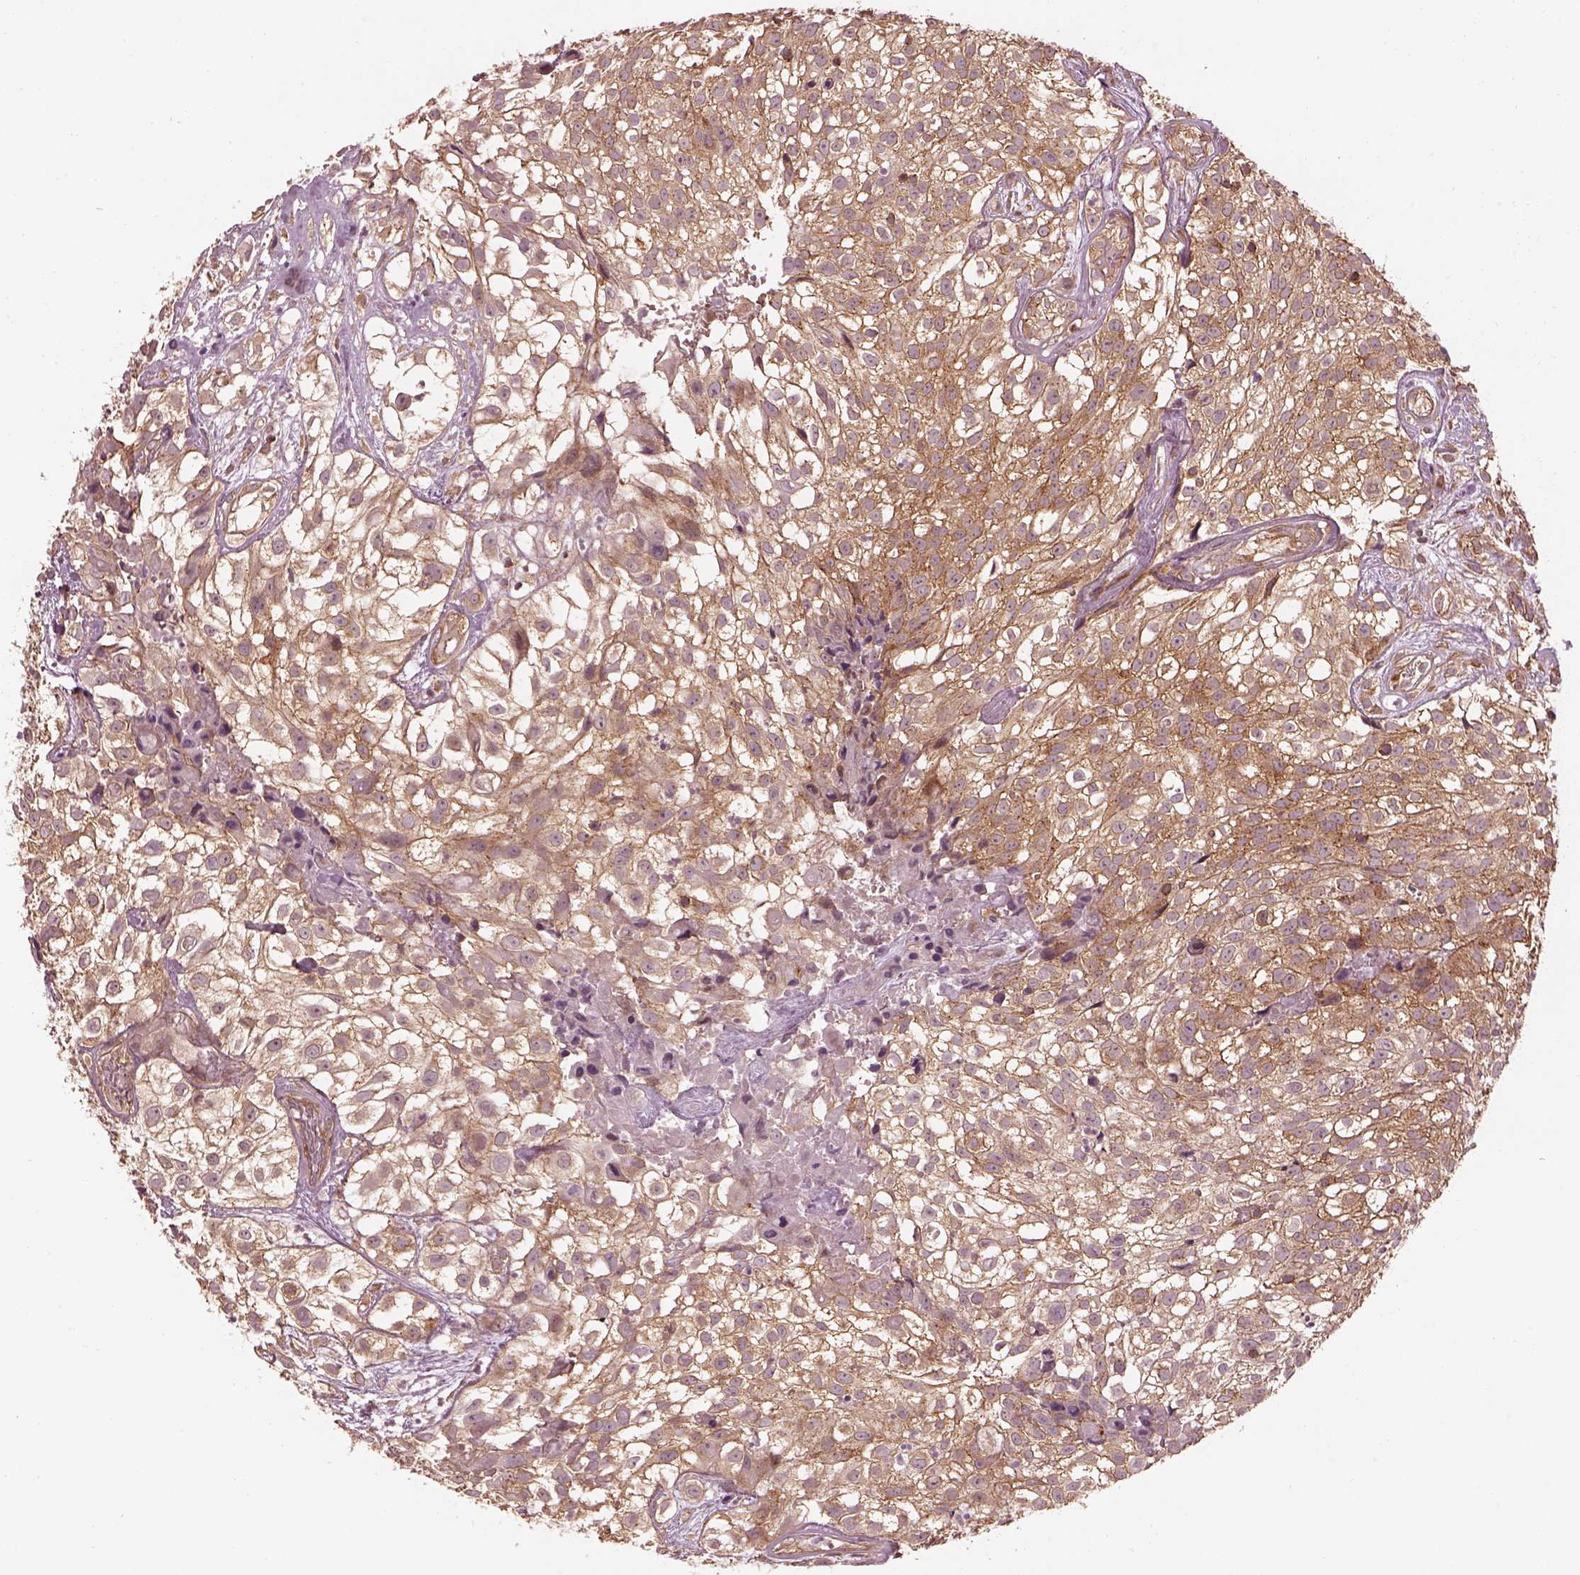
{"staining": {"intensity": "moderate", "quantity": ">75%", "location": "cytoplasmic/membranous"}, "tissue": "urothelial cancer", "cell_type": "Tumor cells", "image_type": "cancer", "snomed": [{"axis": "morphology", "description": "Urothelial carcinoma, High grade"}, {"axis": "topography", "description": "Urinary bladder"}], "caption": "High-magnification brightfield microscopy of urothelial cancer stained with DAB (3,3'-diaminobenzidine) (brown) and counterstained with hematoxylin (blue). tumor cells exhibit moderate cytoplasmic/membranous positivity is seen in approximately>75% of cells.", "gene": "LSM14A", "patient": {"sex": "male", "age": 56}}